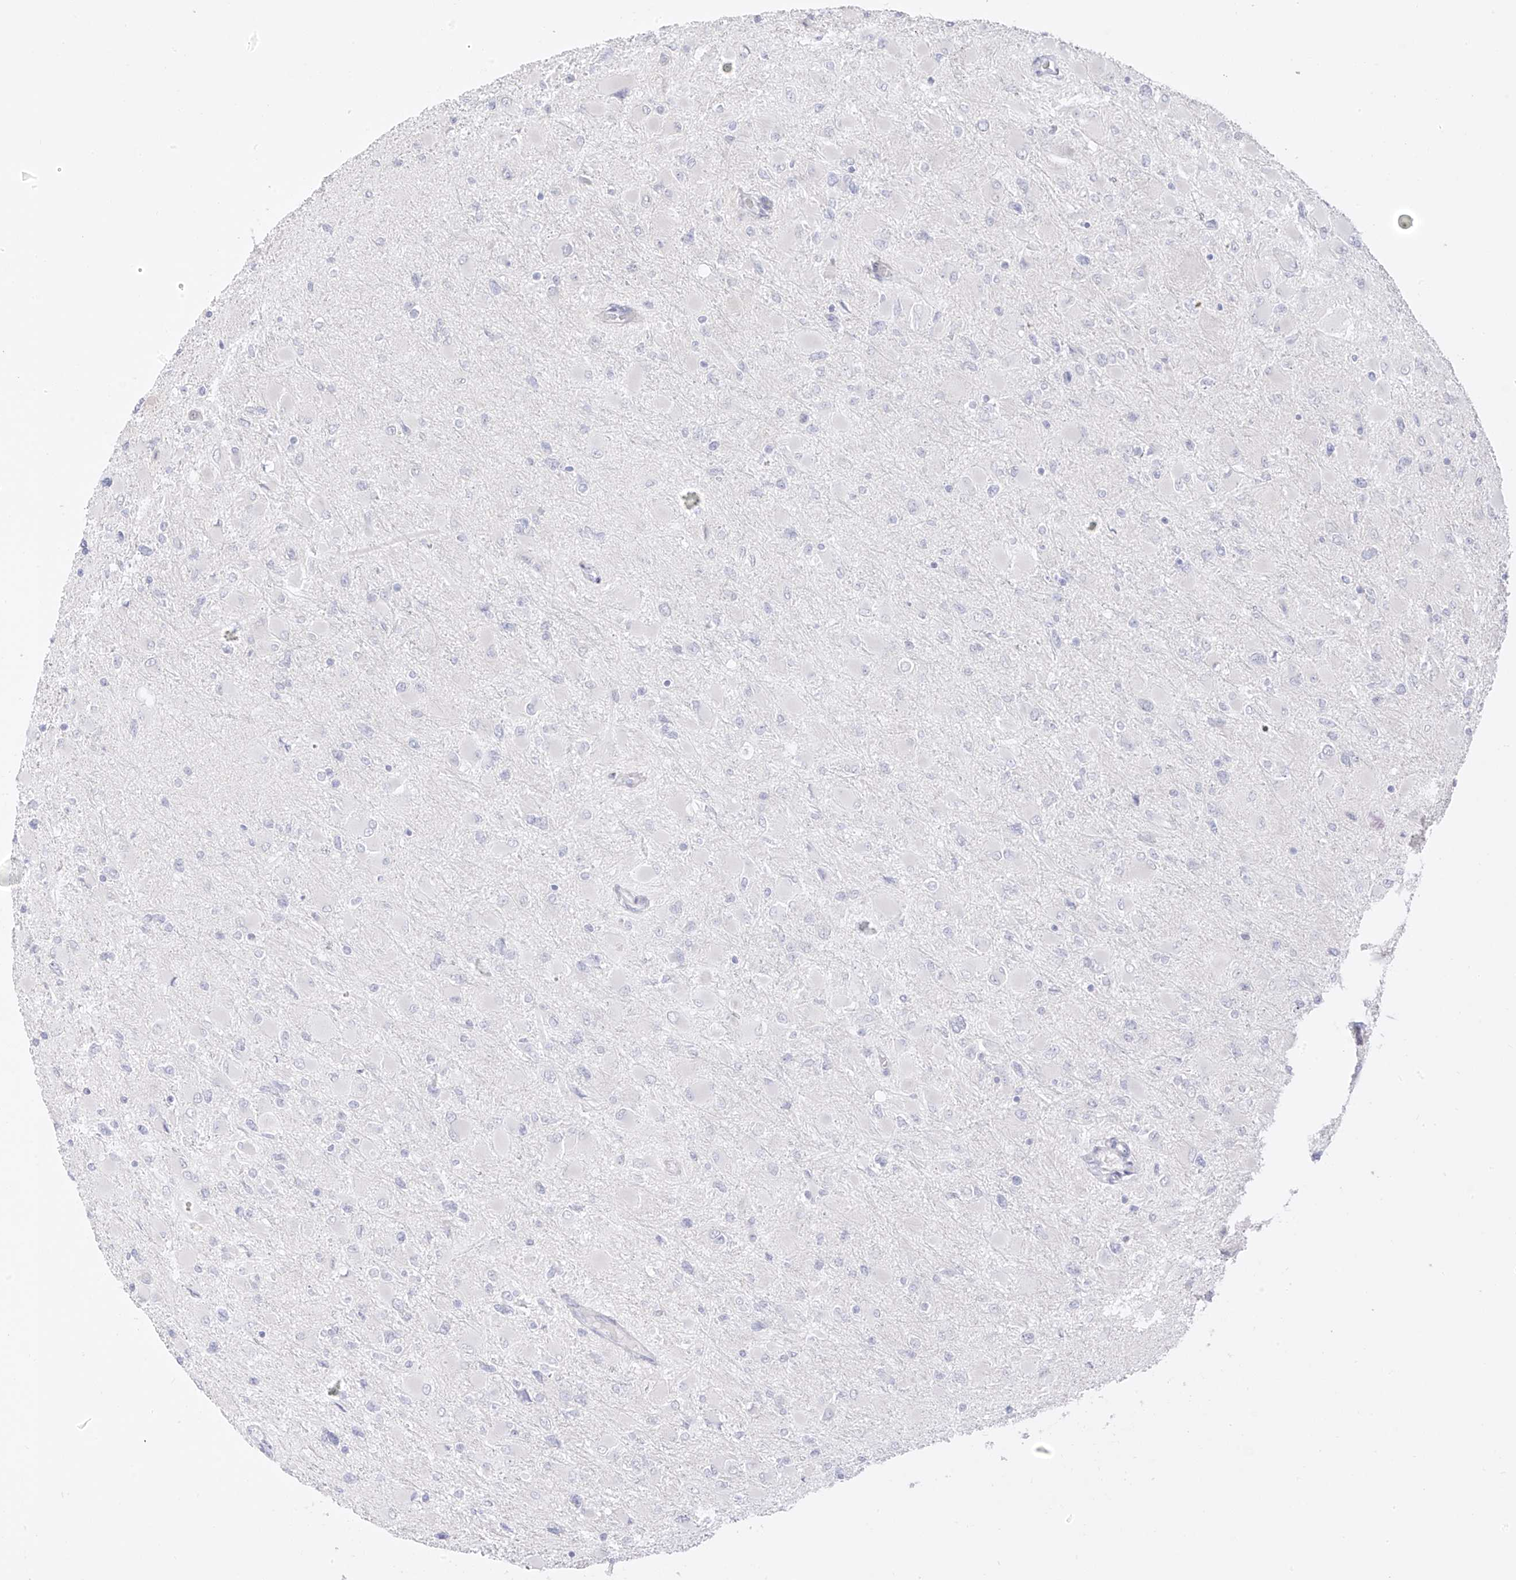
{"staining": {"intensity": "negative", "quantity": "none", "location": "none"}, "tissue": "glioma", "cell_type": "Tumor cells", "image_type": "cancer", "snomed": [{"axis": "morphology", "description": "Glioma, malignant, High grade"}, {"axis": "topography", "description": "Cerebral cortex"}], "caption": "There is no significant expression in tumor cells of malignant high-grade glioma.", "gene": "DCDC2", "patient": {"sex": "female", "age": 36}}